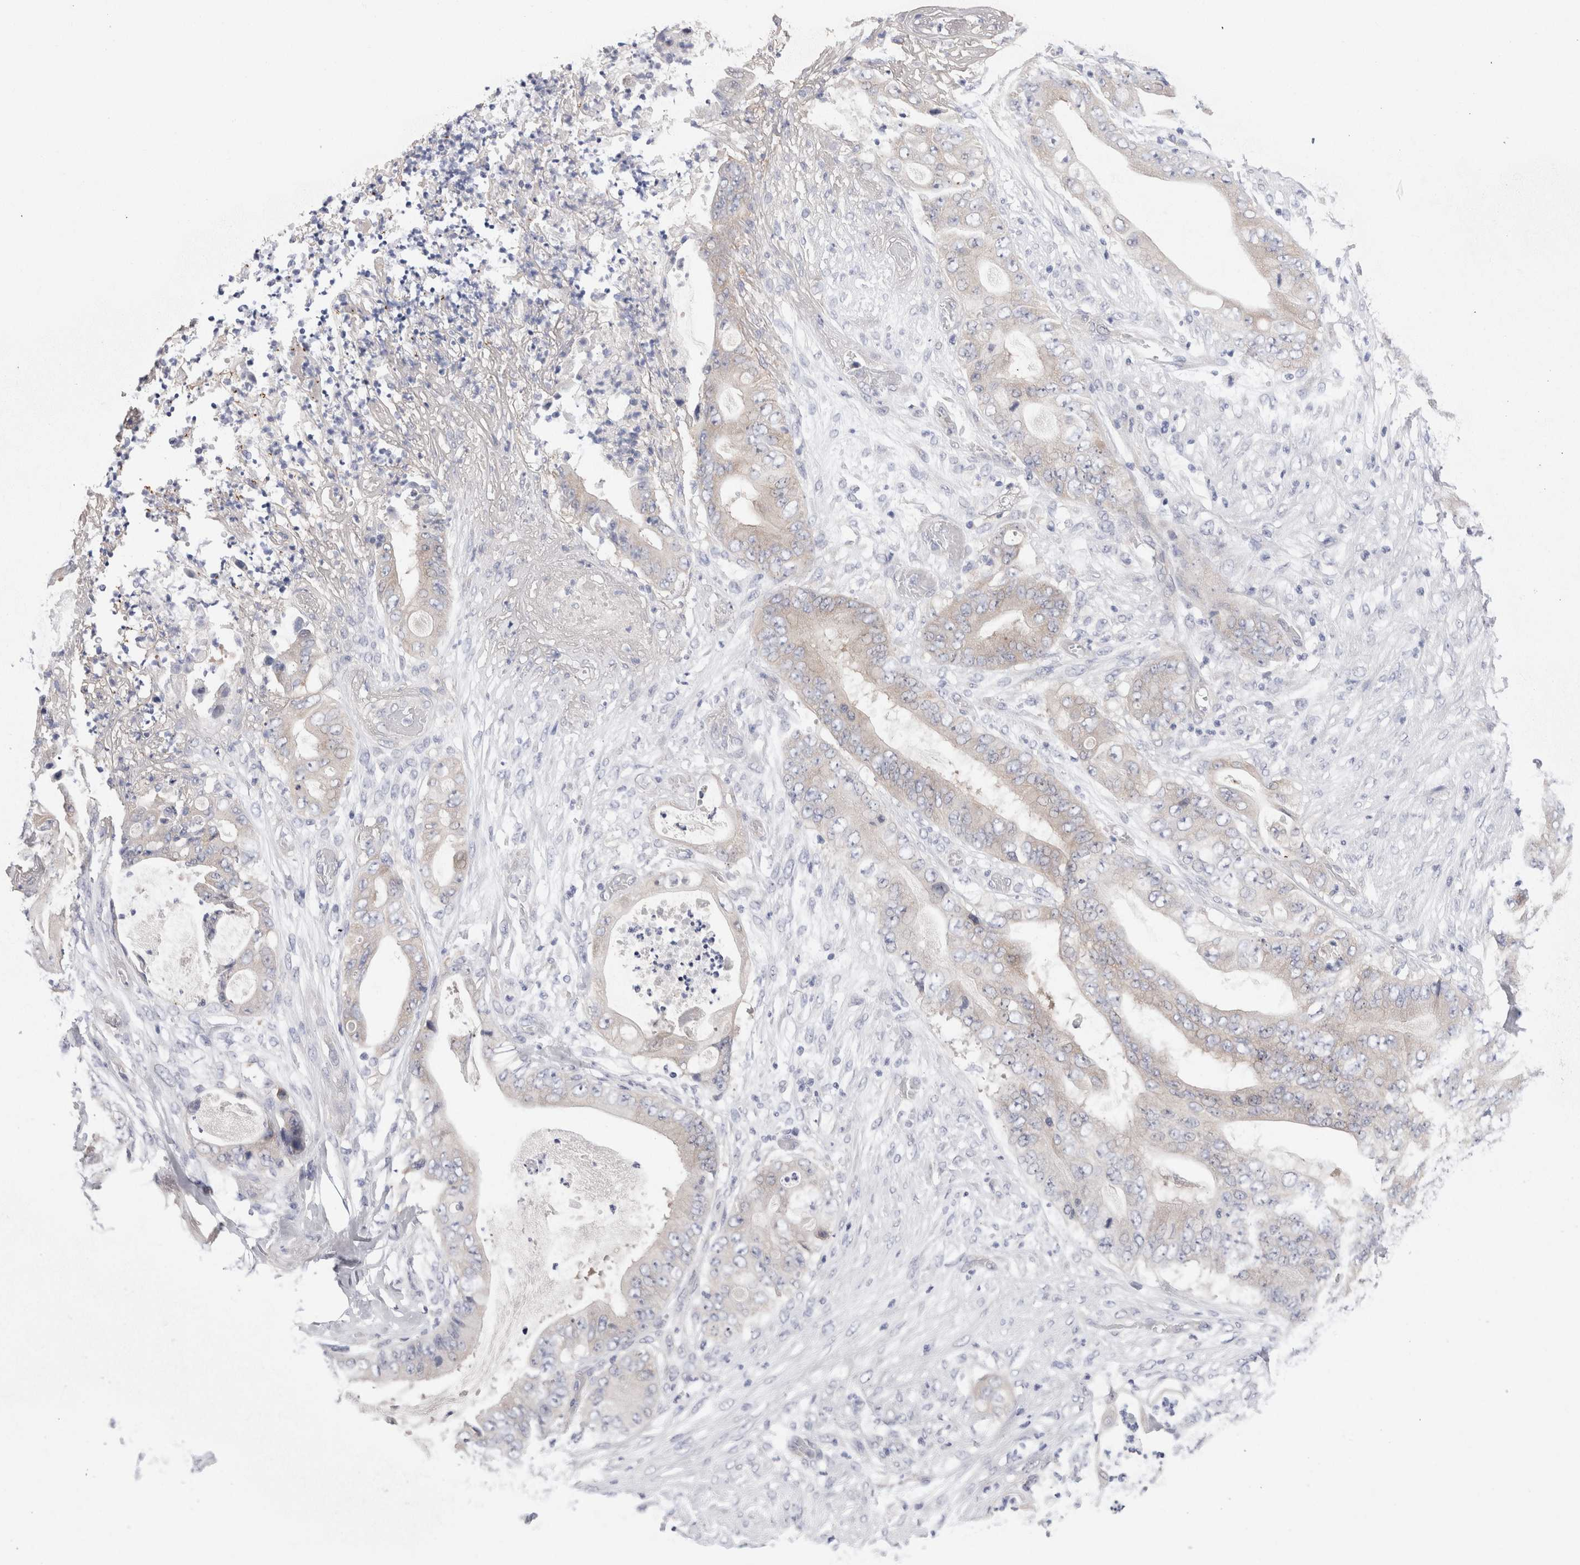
{"staining": {"intensity": "negative", "quantity": "none", "location": "none"}, "tissue": "stomach cancer", "cell_type": "Tumor cells", "image_type": "cancer", "snomed": [{"axis": "morphology", "description": "Adenocarcinoma, NOS"}, {"axis": "topography", "description": "Stomach"}], "caption": "Immunohistochemical staining of human stomach cancer exhibits no significant positivity in tumor cells. Nuclei are stained in blue.", "gene": "WIPF2", "patient": {"sex": "female", "age": 73}}